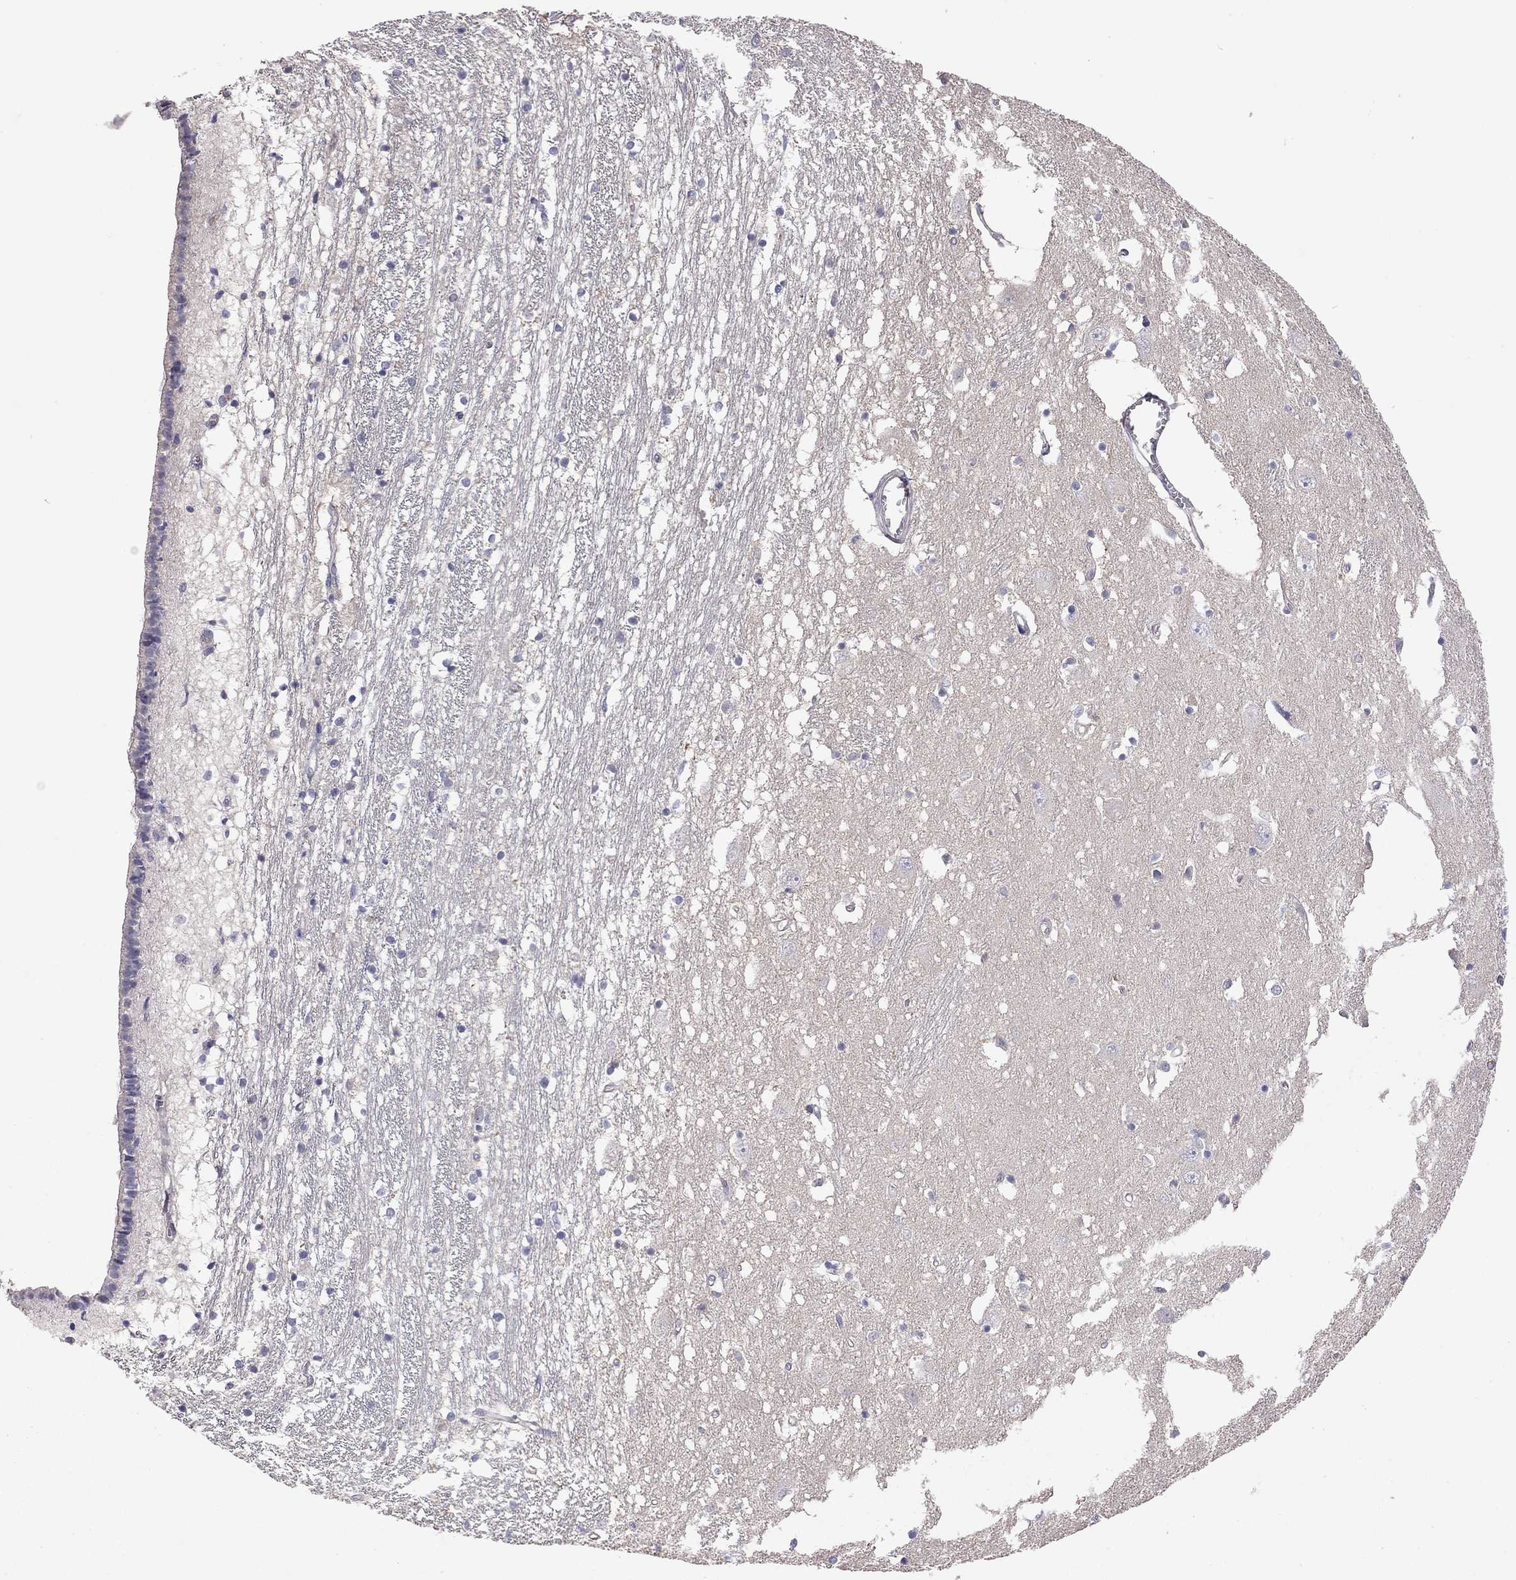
{"staining": {"intensity": "negative", "quantity": "none", "location": "none"}, "tissue": "caudate", "cell_type": "Glial cells", "image_type": "normal", "snomed": [{"axis": "morphology", "description": "Normal tissue, NOS"}, {"axis": "topography", "description": "Lateral ventricle wall"}], "caption": "Immunohistochemistry (IHC) histopathology image of unremarkable caudate: human caudate stained with DAB (3,3'-diaminobenzidine) demonstrates no significant protein staining in glial cells.", "gene": "FEZ1", "patient": {"sex": "female", "age": 71}}